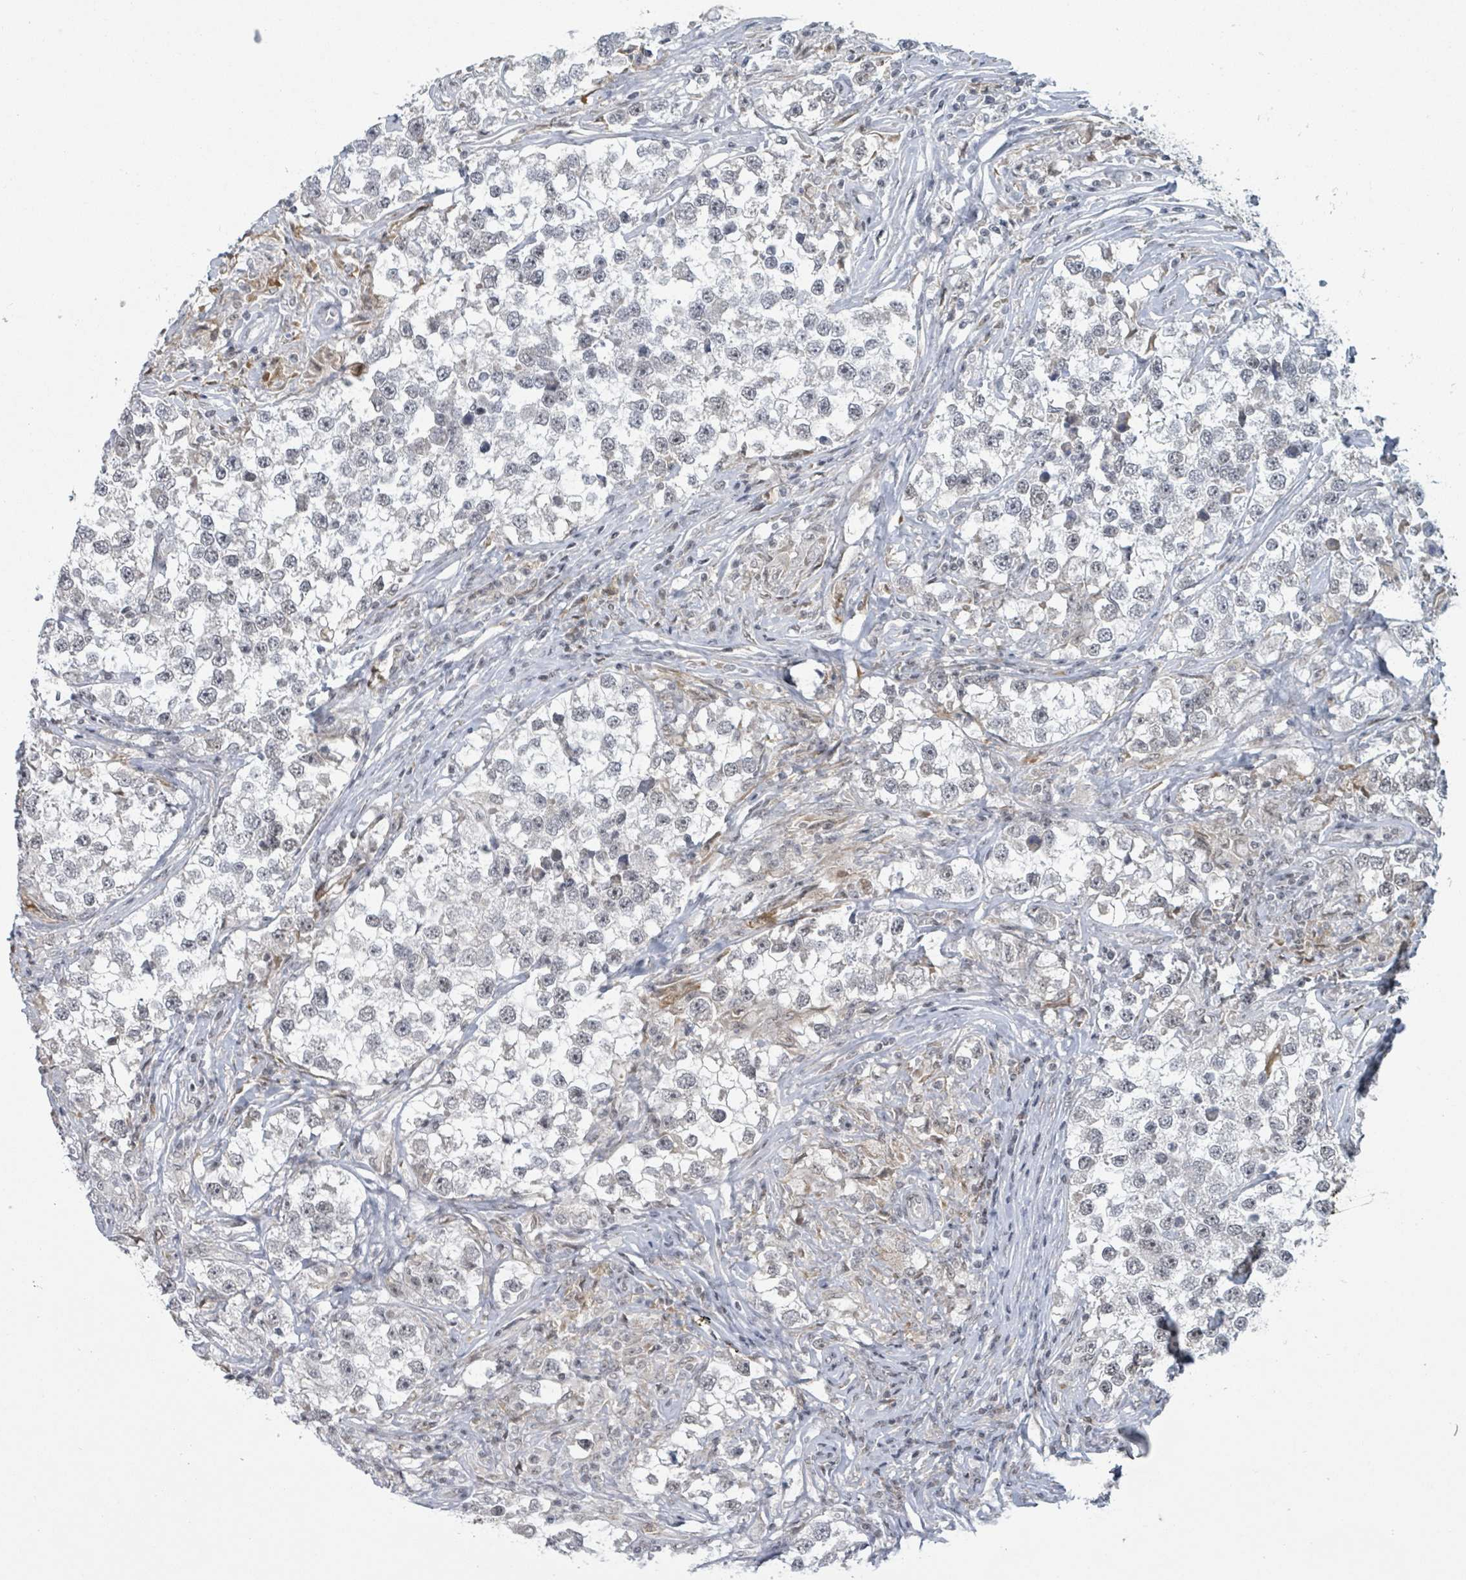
{"staining": {"intensity": "weak", "quantity": "<25%", "location": "nuclear"}, "tissue": "testis cancer", "cell_type": "Tumor cells", "image_type": "cancer", "snomed": [{"axis": "morphology", "description": "Seminoma, NOS"}, {"axis": "topography", "description": "Testis"}], "caption": "IHC of testis seminoma exhibits no expression in tumor cells.", "gene": "BANP", "patient": {"sex": "male", "age": 46}}